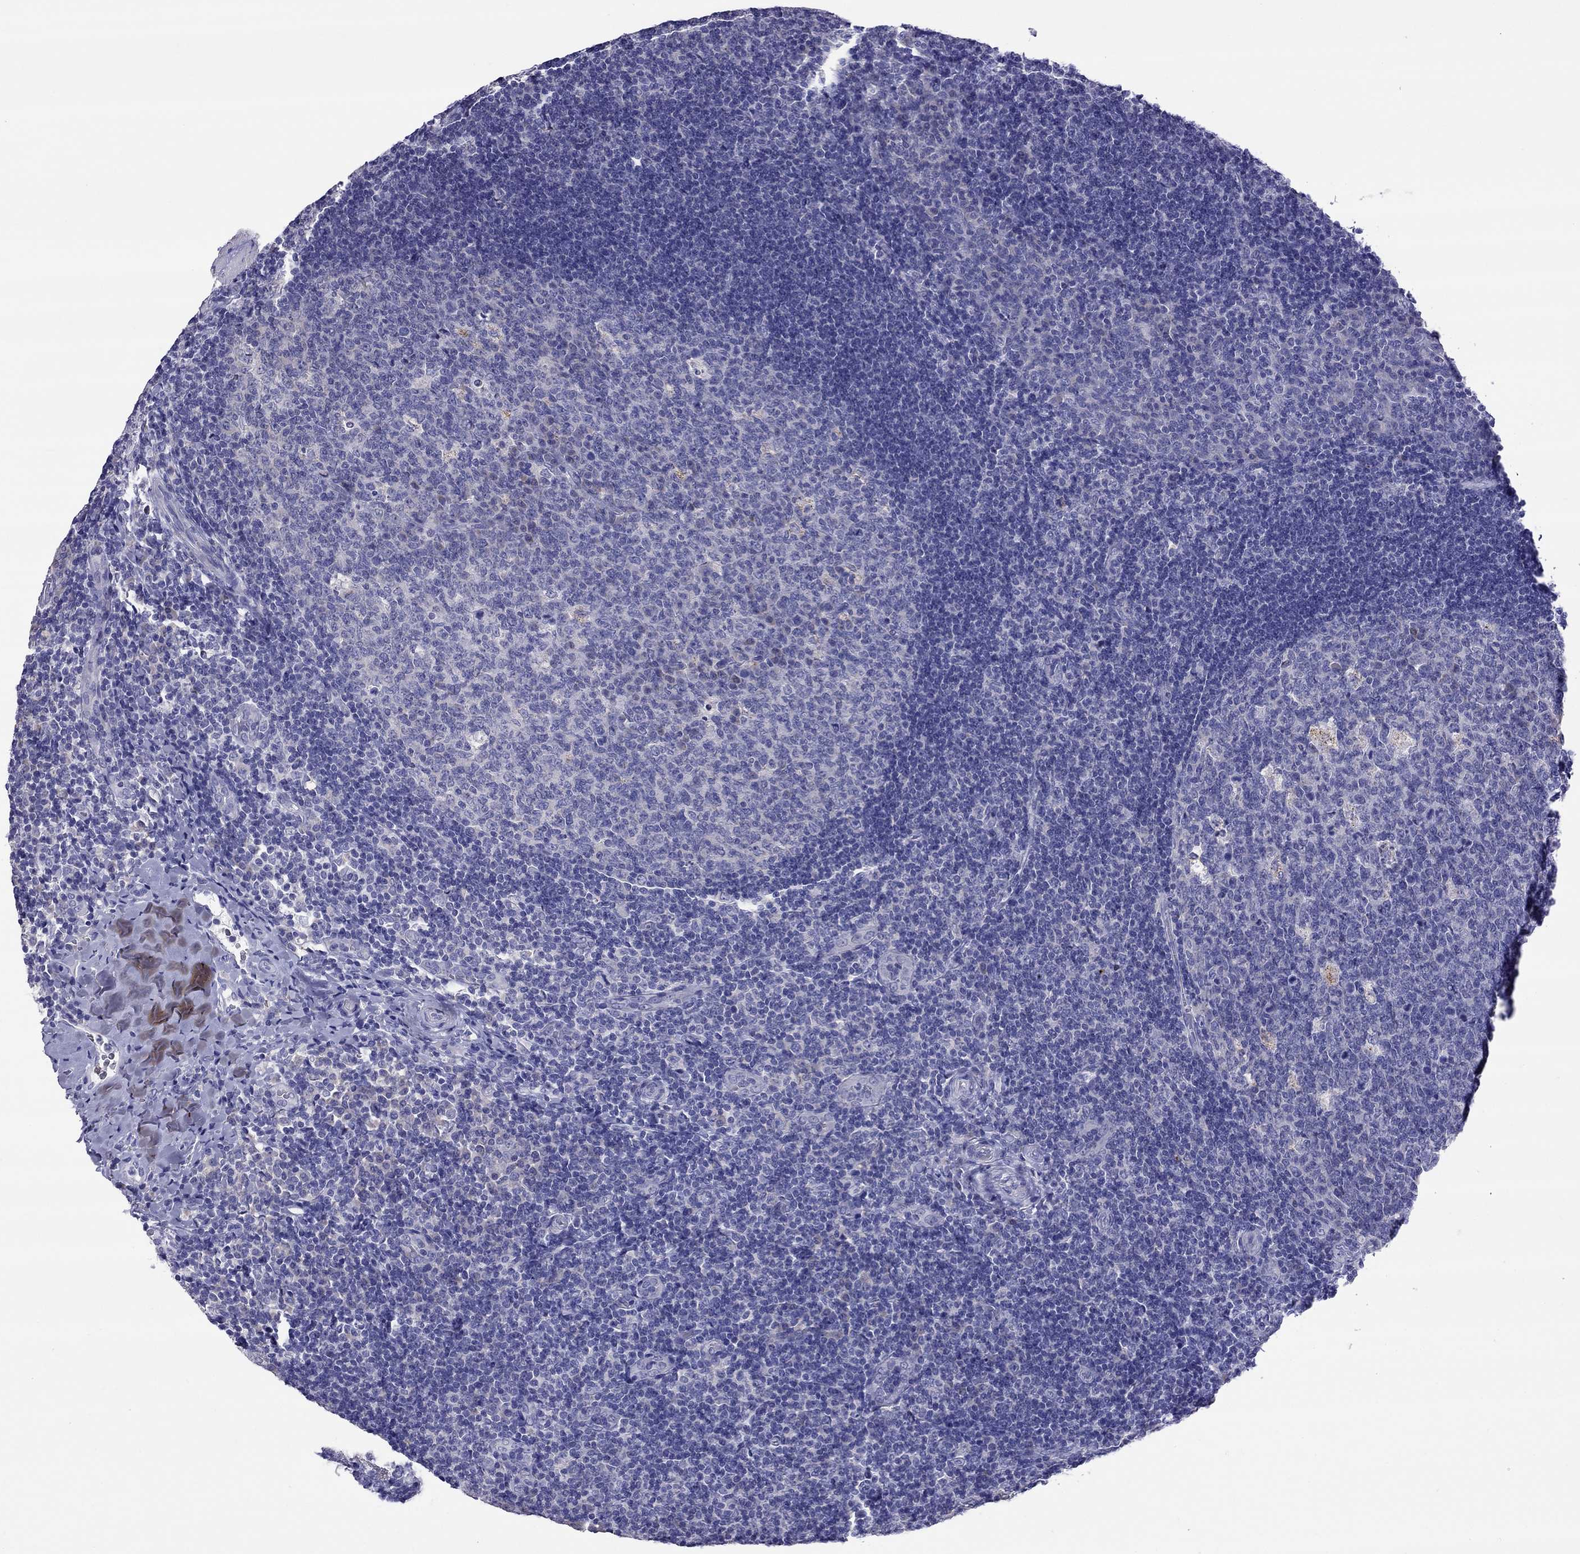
{"staining": {"intensity": "weak", "quantity": "<25%", "location": "cytoplasmic/membranous"}, "tissue": "tonsil", "cell_type": "Germinal center cells", "image_type": "normal", "snomed": [{"axis": "morphology", "description": "Normal tissue, NOS"}, {"axis": "topography", "description": "Tonsil"}], "caption": "Immunohistochemistry of benign human tonsil reveals no positivity in germinal center cells. Brightfield microscopy of immunohistochemistry stained with DAB (brown) and hematoxylin (blue), captured at high magnification.", "gene": "COL9A1", "patient": {"sex": "male", "age": 17}}